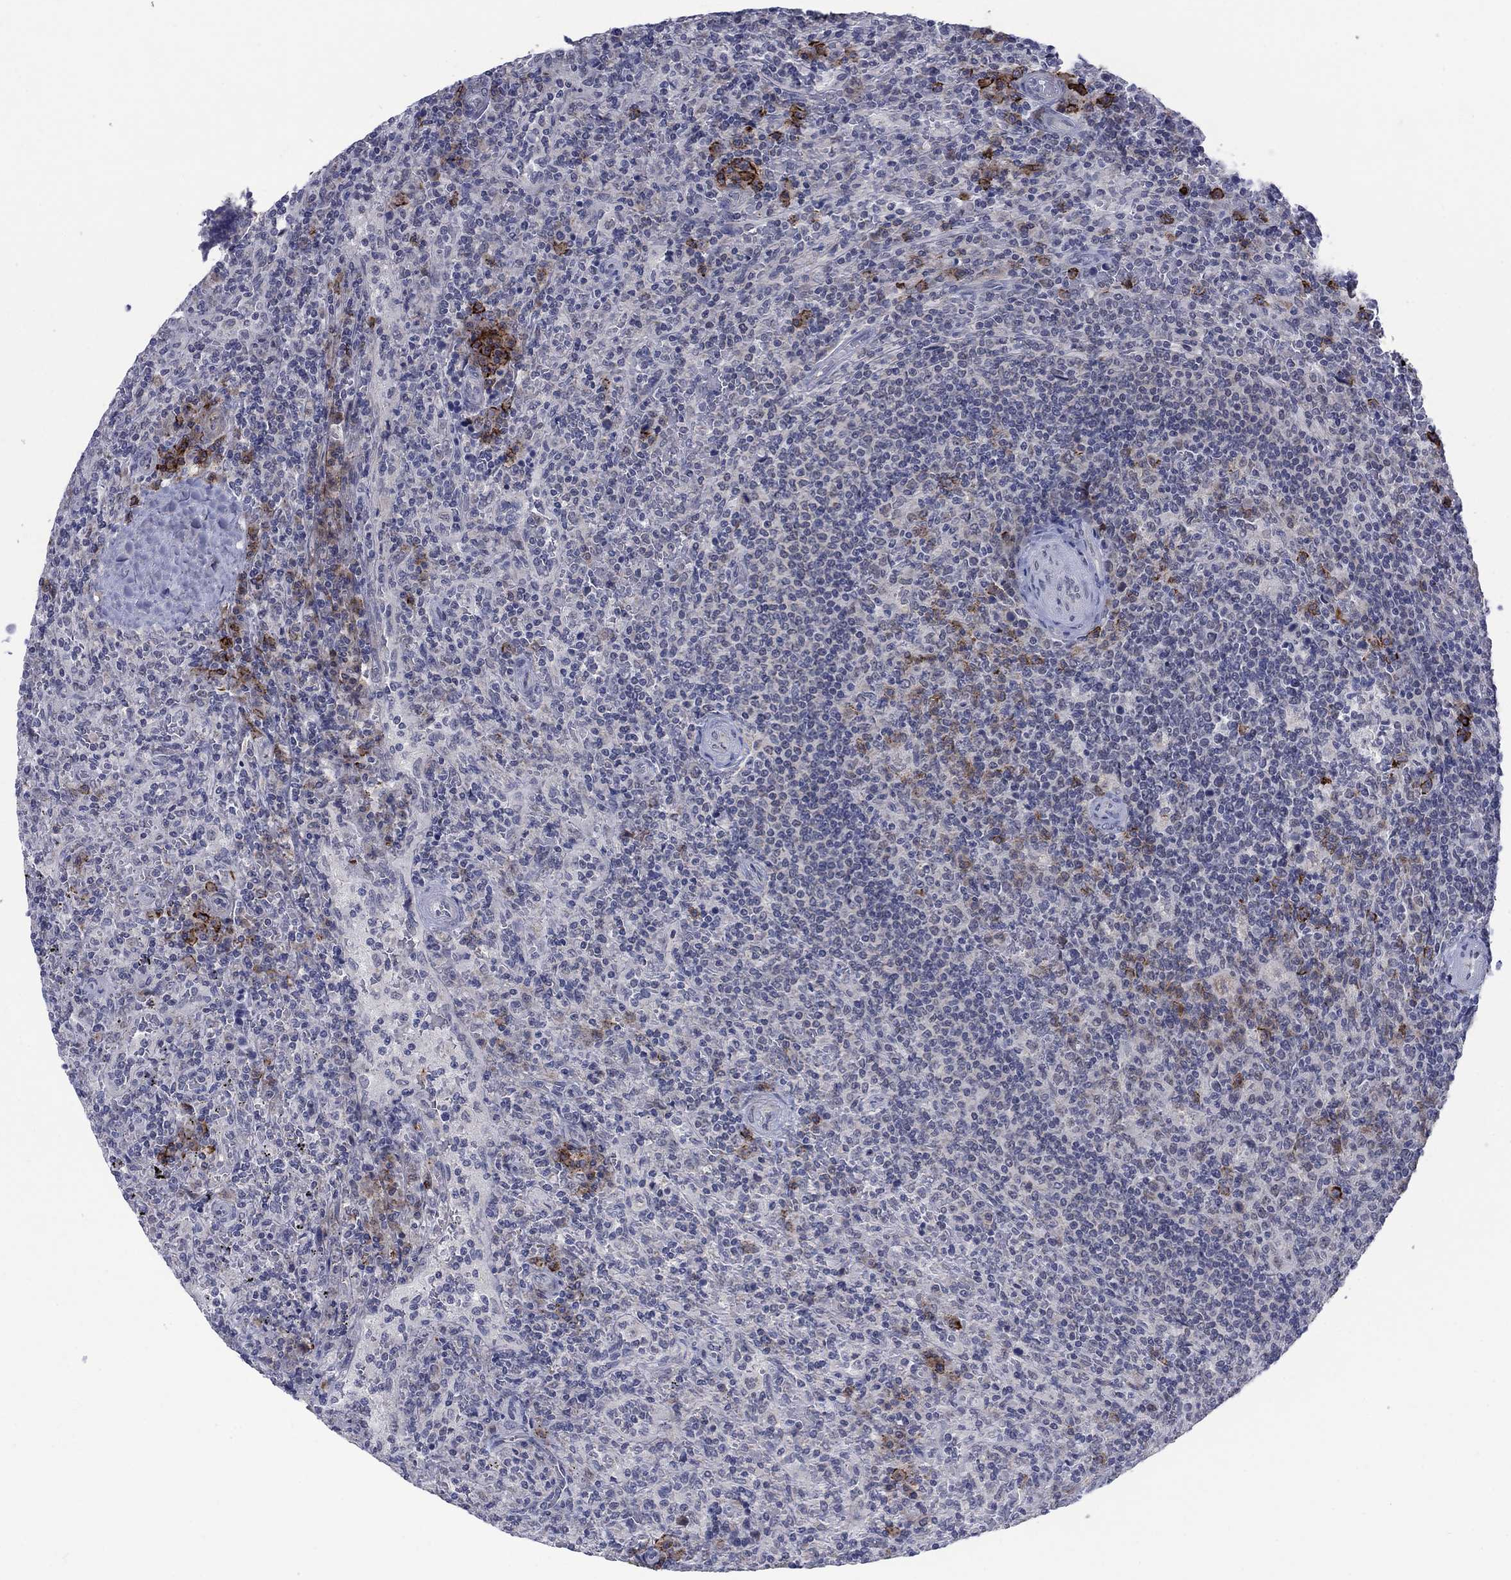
{"staining": {"intensity": "strong", "quantity": "25%-75%", "location": "cytoplasmic/membranous"}, "tissue": "lymphoma", "cell_type": "Tumor cells", "image_type": "cancer", "snomed": [{"axis": "morphology", "description": "Malignant lymphoma, non-Hodgkin's type, Low grade"}, {"axis": "topography", "description": "Spleen"}], "caption": "About 25%-75% of tumor cells in lymphoma demonstrate strong cytoplasmic/membranous protein positivity as visualized by brown immunohistochemical staining.", "gene": "SDC1", "patient": {"sex": "male", "age": 62}}